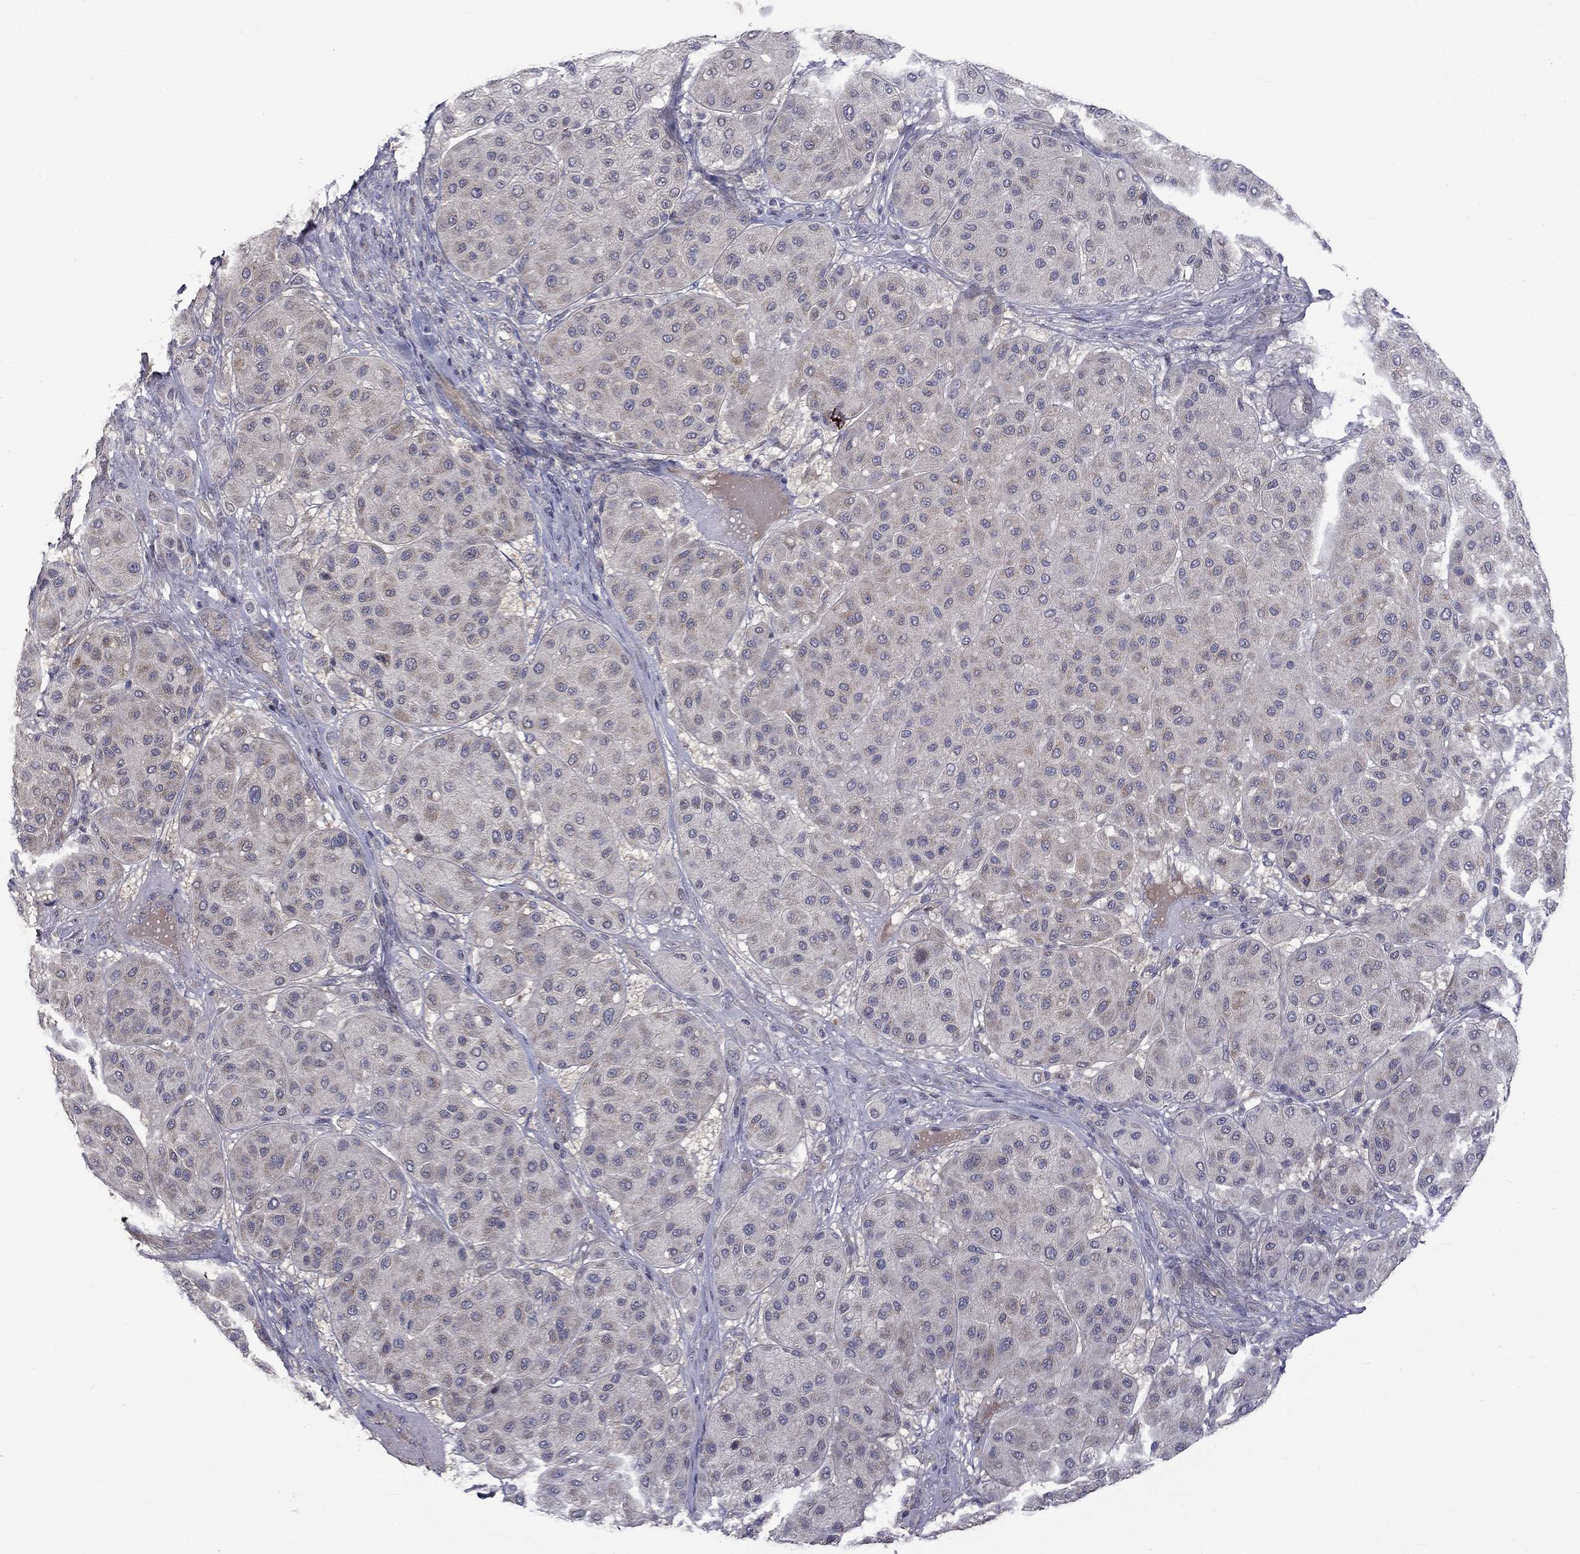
{"staining": {"intensity": "negative", "quantity": "none", "location": "none"}, "tissue": "melanoma", "cell_type": "Tumor cells", "image_type": "cancer", "snomed": [{"axis": "morphology", "description": "Malignant melanoma, Metastatic site"}, {"axis": "topography", "description": "Smooth muscle"}], "caption": "Immunohistochemical staining of human malignant melanoma (metastatic site) demonstrates no significant expression in tumor cells.", "gene": "SLC39A14", "patient": {"sex": "male", "age": 41}}